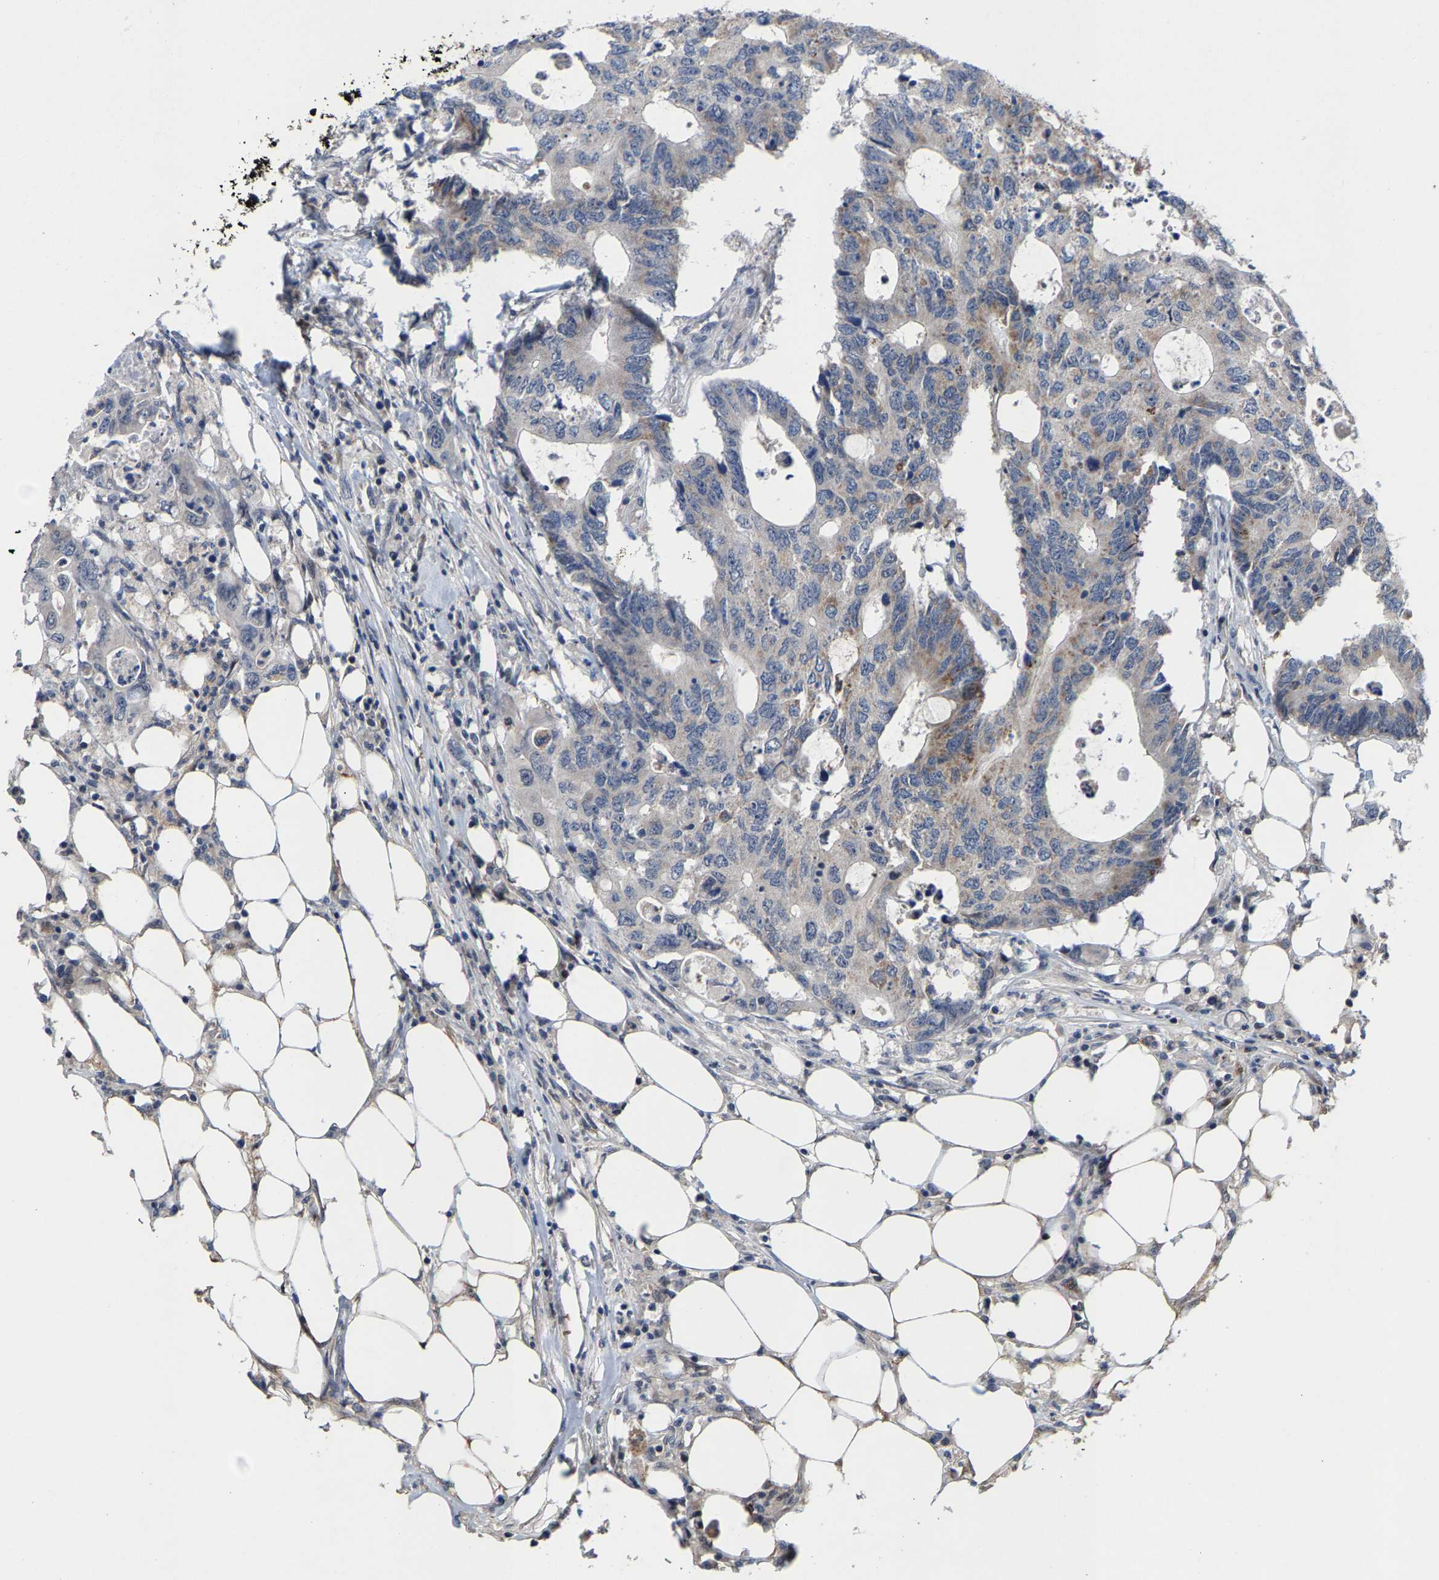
{"staining": {"intensity": "moderate", "quantity": "<25%", "location": "cytoplasmic/membranous"}, "tissue": "colorectal cancer", "cell_type": "Tumor cells", "image_type": "cancer", "snomed": [{"axis": "morphology", "description": "Adenocarcinoma, NOS"}, {"axis": "topography", "description": "Colon"}], "caption": "IHC histopathology image of neoplastic tissue: human colorectal cancer stained using immunohistochemistry displays low levels of moderate protein expression localized specifically in the cytoplasmic/membranous of tumor cells, appearing as a cytoplasmic/membranous brown color.", "gene": "TDRKH", "patient": {"sex": "male", "age": 71}}